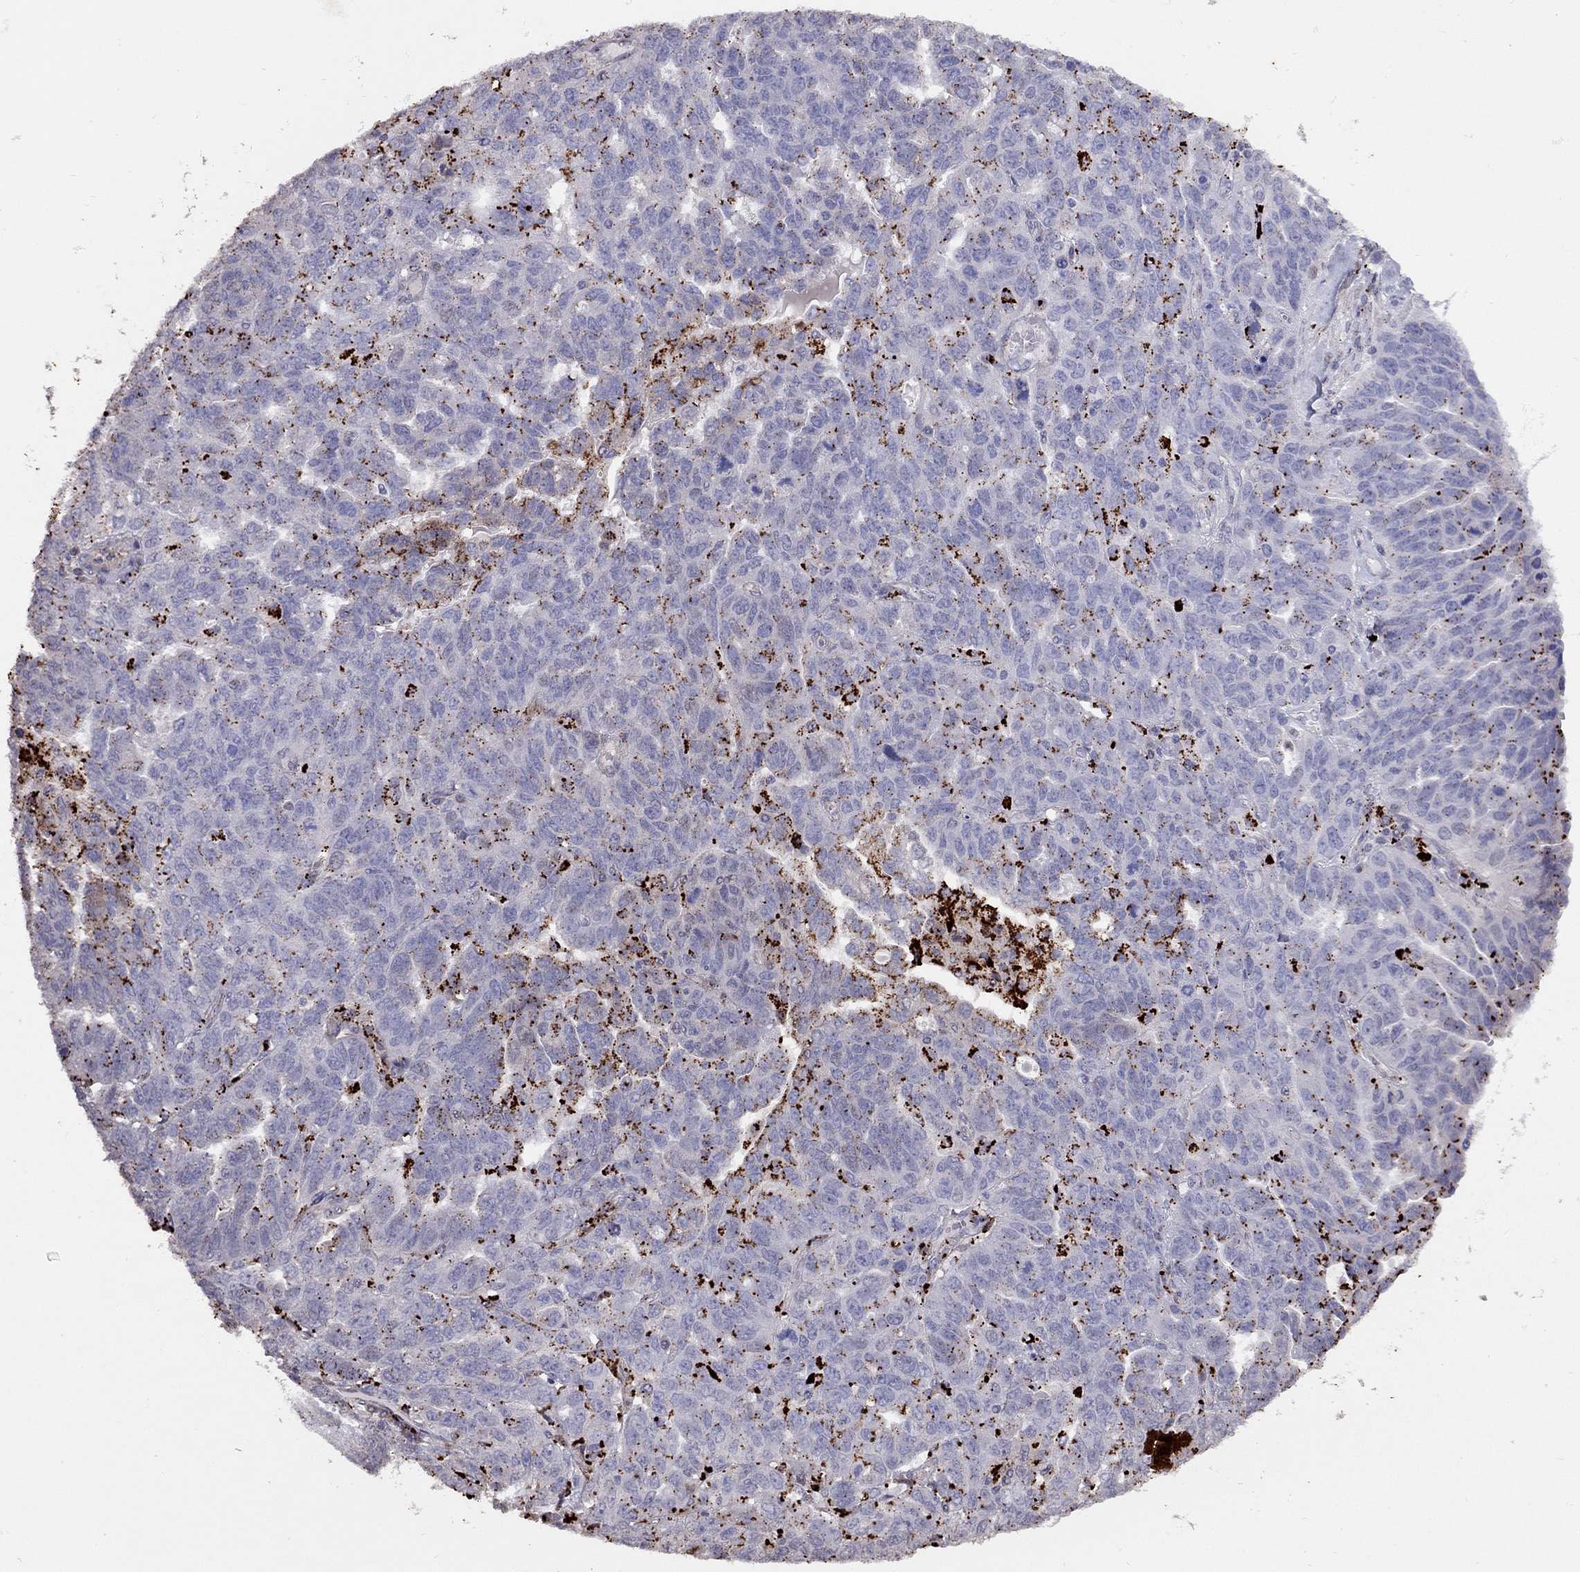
{"staining": {"intensity": "negative", "quantity": "none", "location": "none"}, "tissue": "ovarian cancer", "cell_type": "Tumor cells", "image_type": "cancer", "snomed": [{"axis": "morphology", "description": "Cystadenocarcinoma, serous, NOS"}, {"axis": "topography", "description": "Ovary"}], "caption": "There is no significant staining in tumor cells of serous cystadenocarcinoma (ovarian).", "gene": "MAGEB4", "patient": {"sex": "female", "age": 71}}